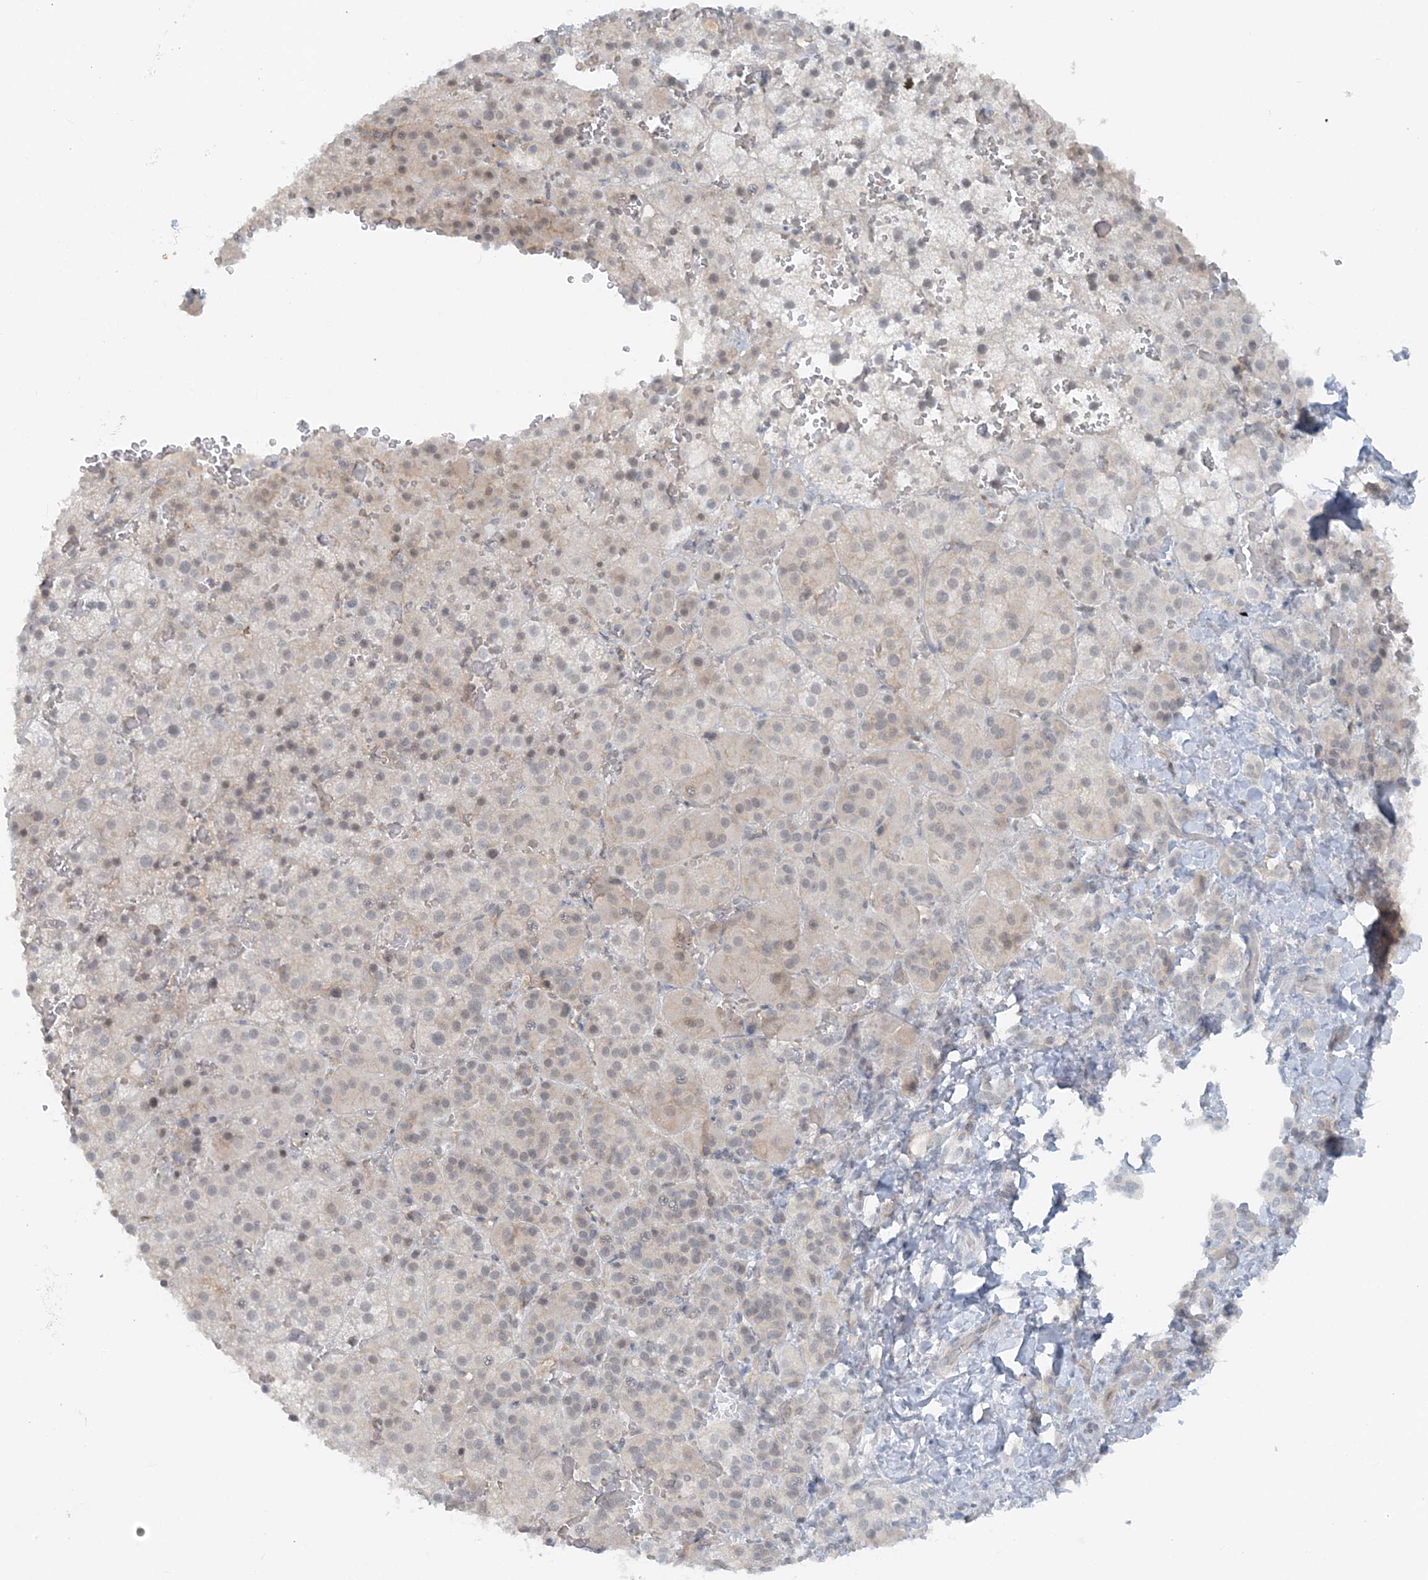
{"staining": {"intensity": "weak", "quantity": "<25%", "location": "cytoplasmic/membranous,nuclear"}, "tissue": "adrenal gland", "cell_type": "Glandular cells", "image_type": "normal", "snomed": [{"axis": "morphology", "description": "Normal tissue, NOS"}, {"axis": "topography", "description": "Adrenal gland"}], "caption": "DAB (3,3'-diaminobenzidine) immunohistochemical staining of normal human adrenal gland reveals no significant expression in glandular cells.", "gene": "ATP11A", "patient": {"sex": "female", "age": 59}}